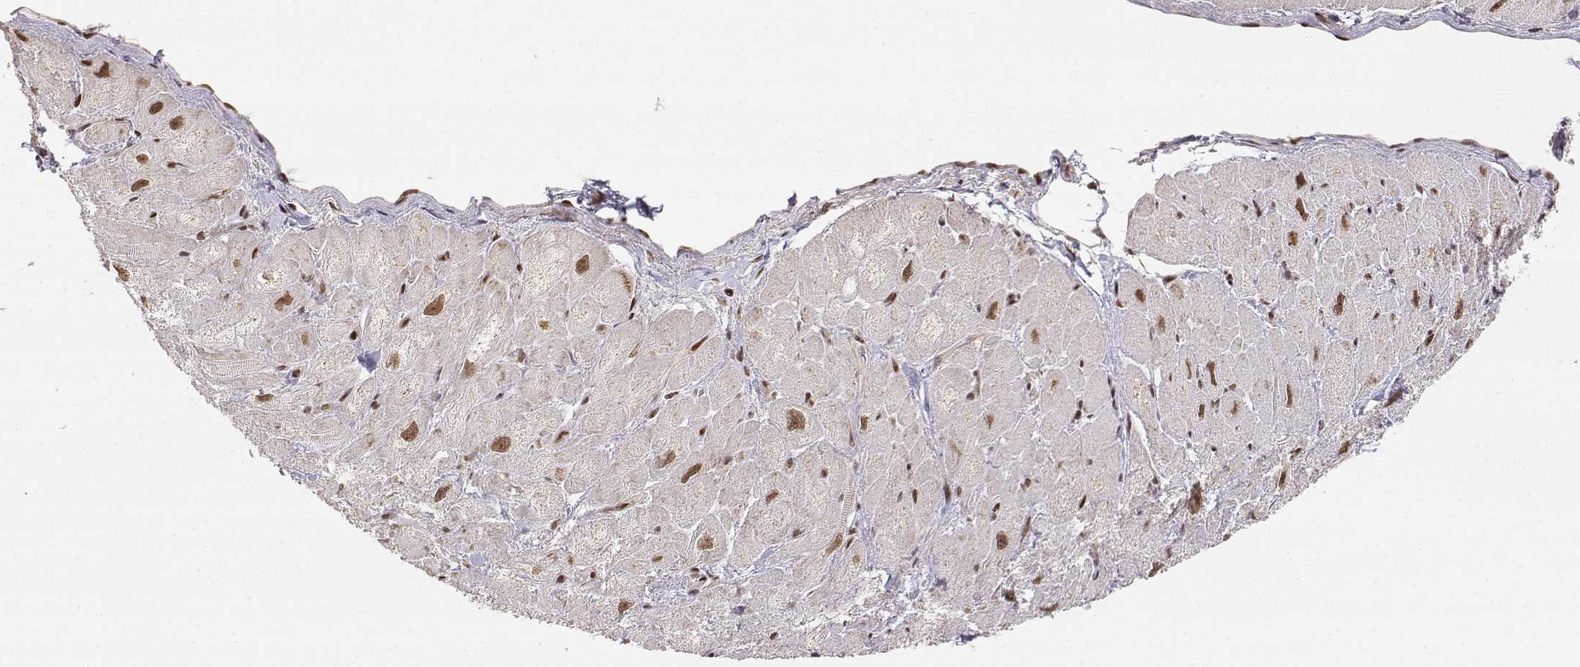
{"staining": {"intensity": "strong", "quantity": "<25%", "location": "nuclear"}, "tissue": "heart muscle", "cell_type": "Cardiomyocytes", "image_type": "normal", "snomed": [{"axis": "morphology", "description": "Normal tissue, NOS"}, {"axis": "topography", "description": "Heart"}], "caption": "High-power microscopy captured an immunohistochemistry (IHC) histopathology image of normal heart muscle, revealing strong nuclear expression in approximately <25% of cardiomyocytes.", "gene": "BRCA1", "patient": {"sex": "male", "age": 60}}